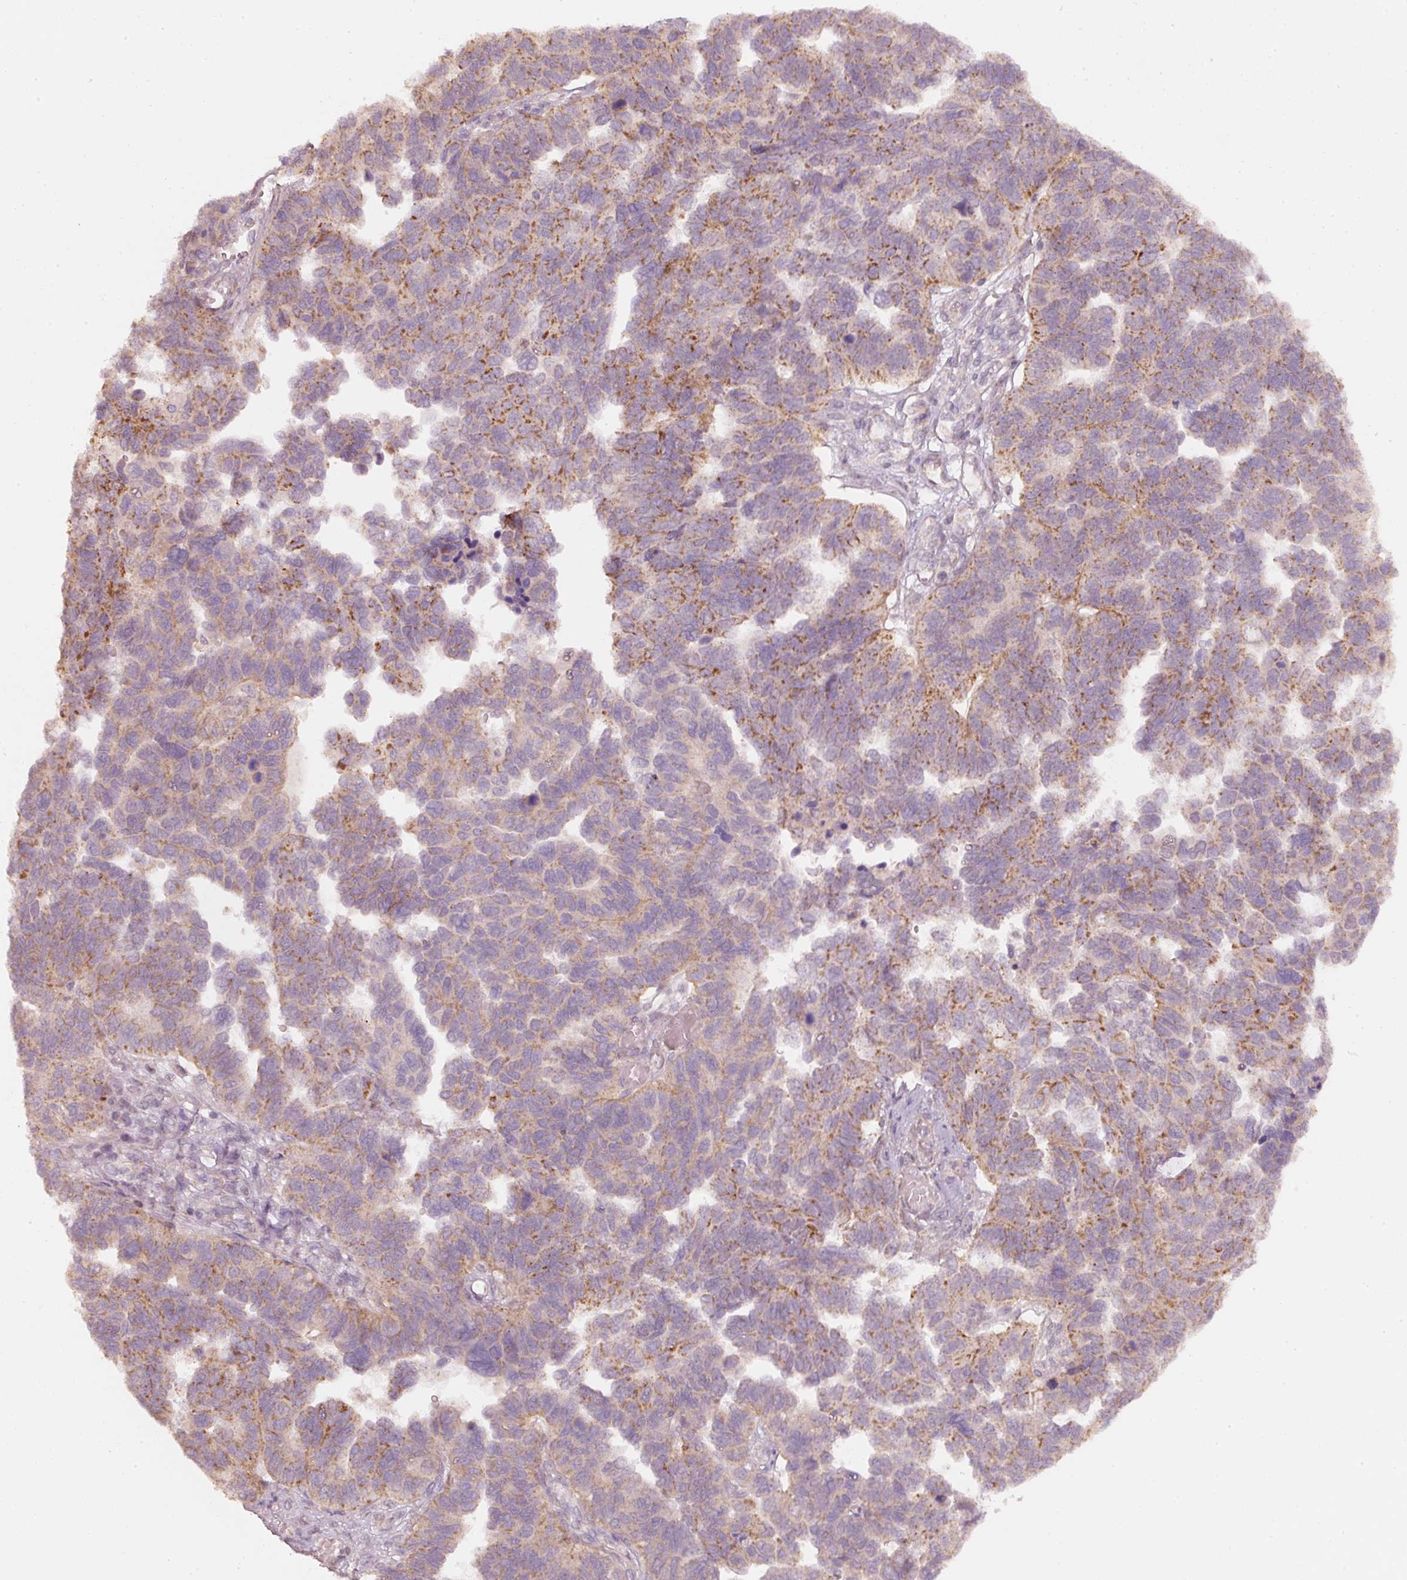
{"staining": {"intensity": "moderate", "quantity": ">75%", "location": "cytoplasmic/membranous"}, "tissue": "ovarian cancer", "cell_type": "Tumor cells", "image_type": "cancer", "snomed": [{"axis": "morphology", "description": "Cystadenocarcinoma, serous, NOS"}, {"axis": "topography", "description": "Ovary"}], "caption": "Immunohistochemistry micrograph of serous cystadenocarcinoma (ovarian) stained for a protein (brown), which exhibits medium levels of moderate cytoplasmic/membranous expression in about >75% of tumor cells.", "gene": "ARHGAP22", "patient": {"sex": "female", "age": 64}}